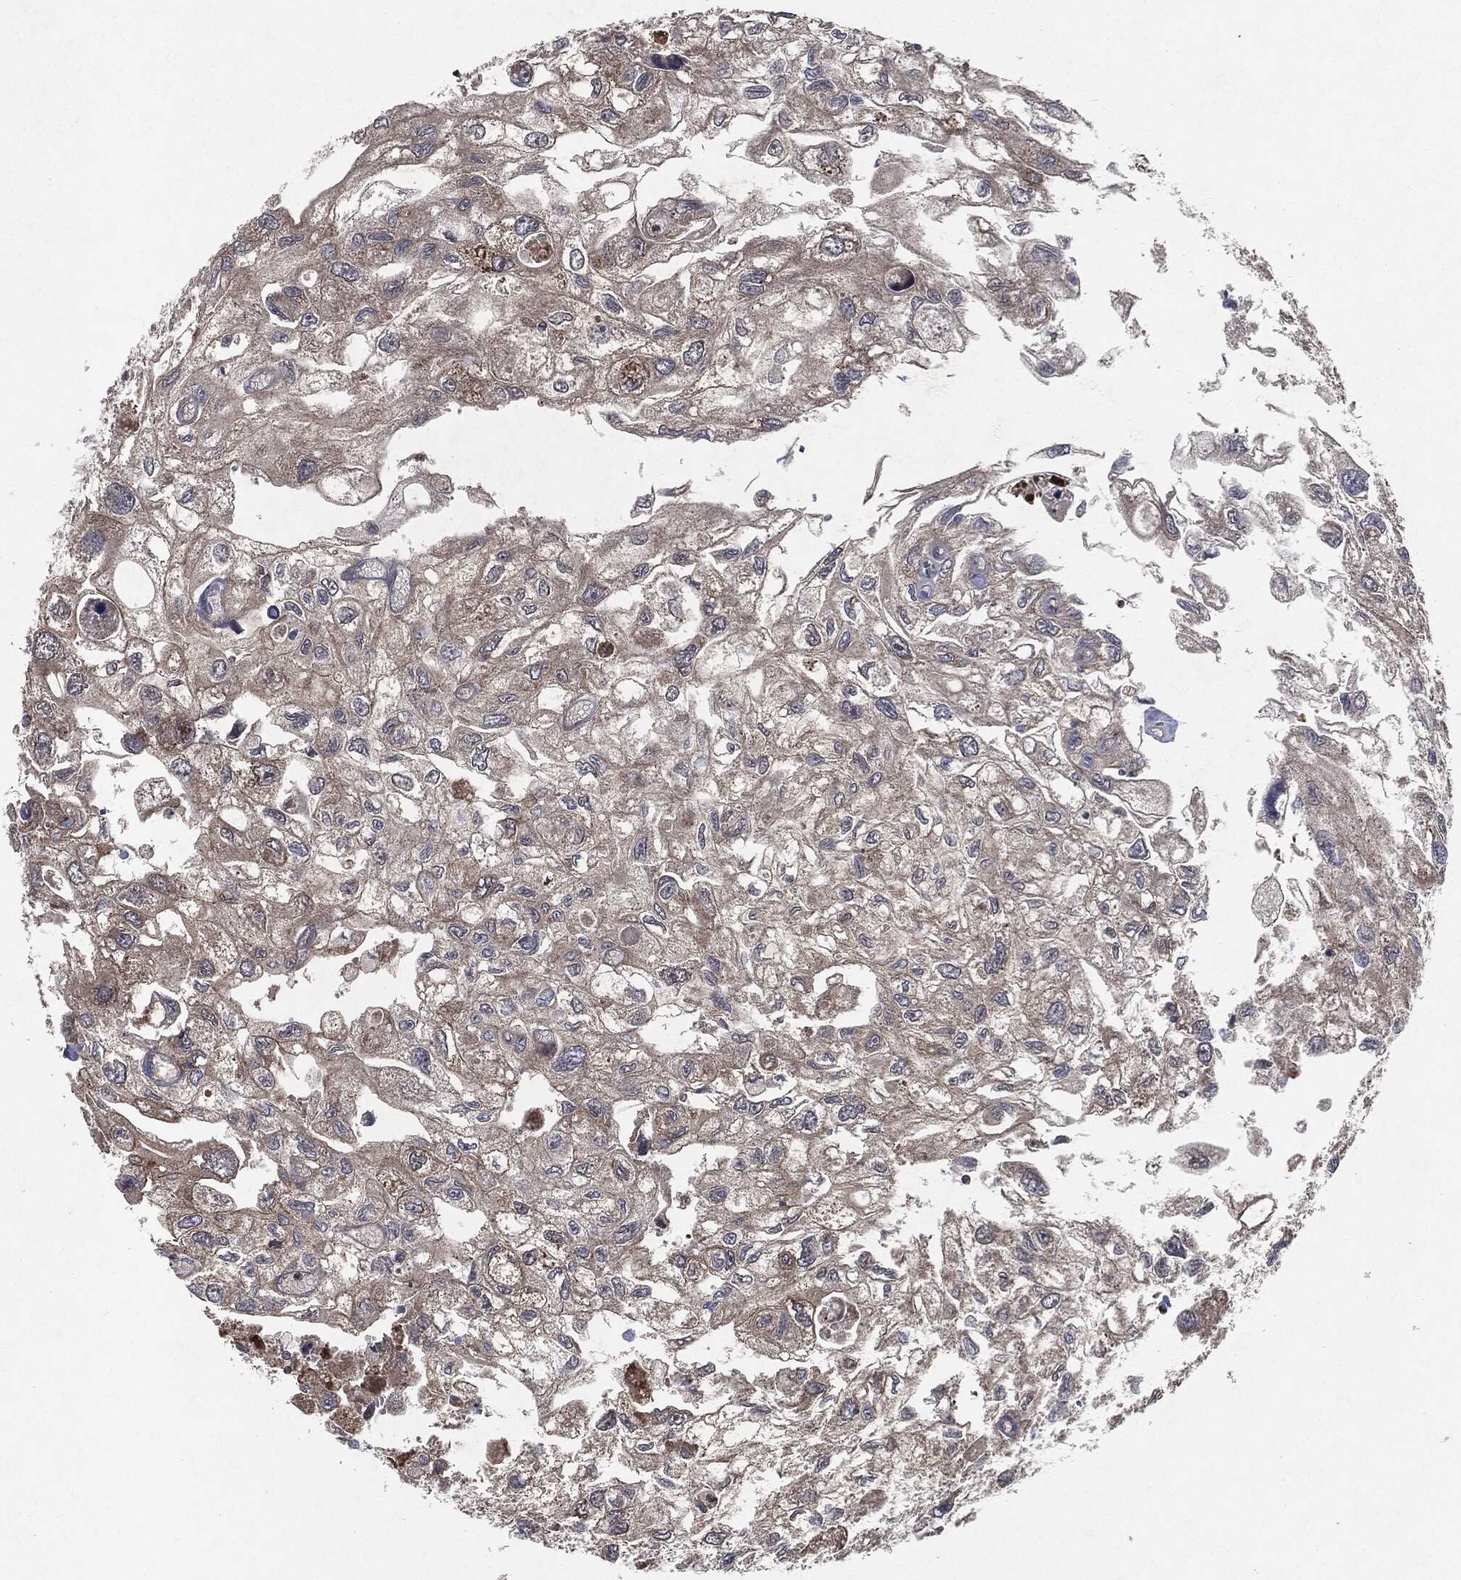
{"staining": {"intensity": "negative", "quantity": "none", "location": "none"}, "tissue": "urothelial cancer", "cell_type": "Tumor cells", "image_type": "cancer", "snomed": [{"axis": "morphology", "description": "Urothelial carcinoma, High grade"}, {"axis": "topography", "description": "Urinary bladder"}], "caption": "High magnification brightfield microscopy of urothelial cancer stained with DAB (brown) and counterstained with hematoxylin (blue): tumor cells show no significant staining.", "gene": "RAF1", "patient": {"sex": "male", "age": 59}}